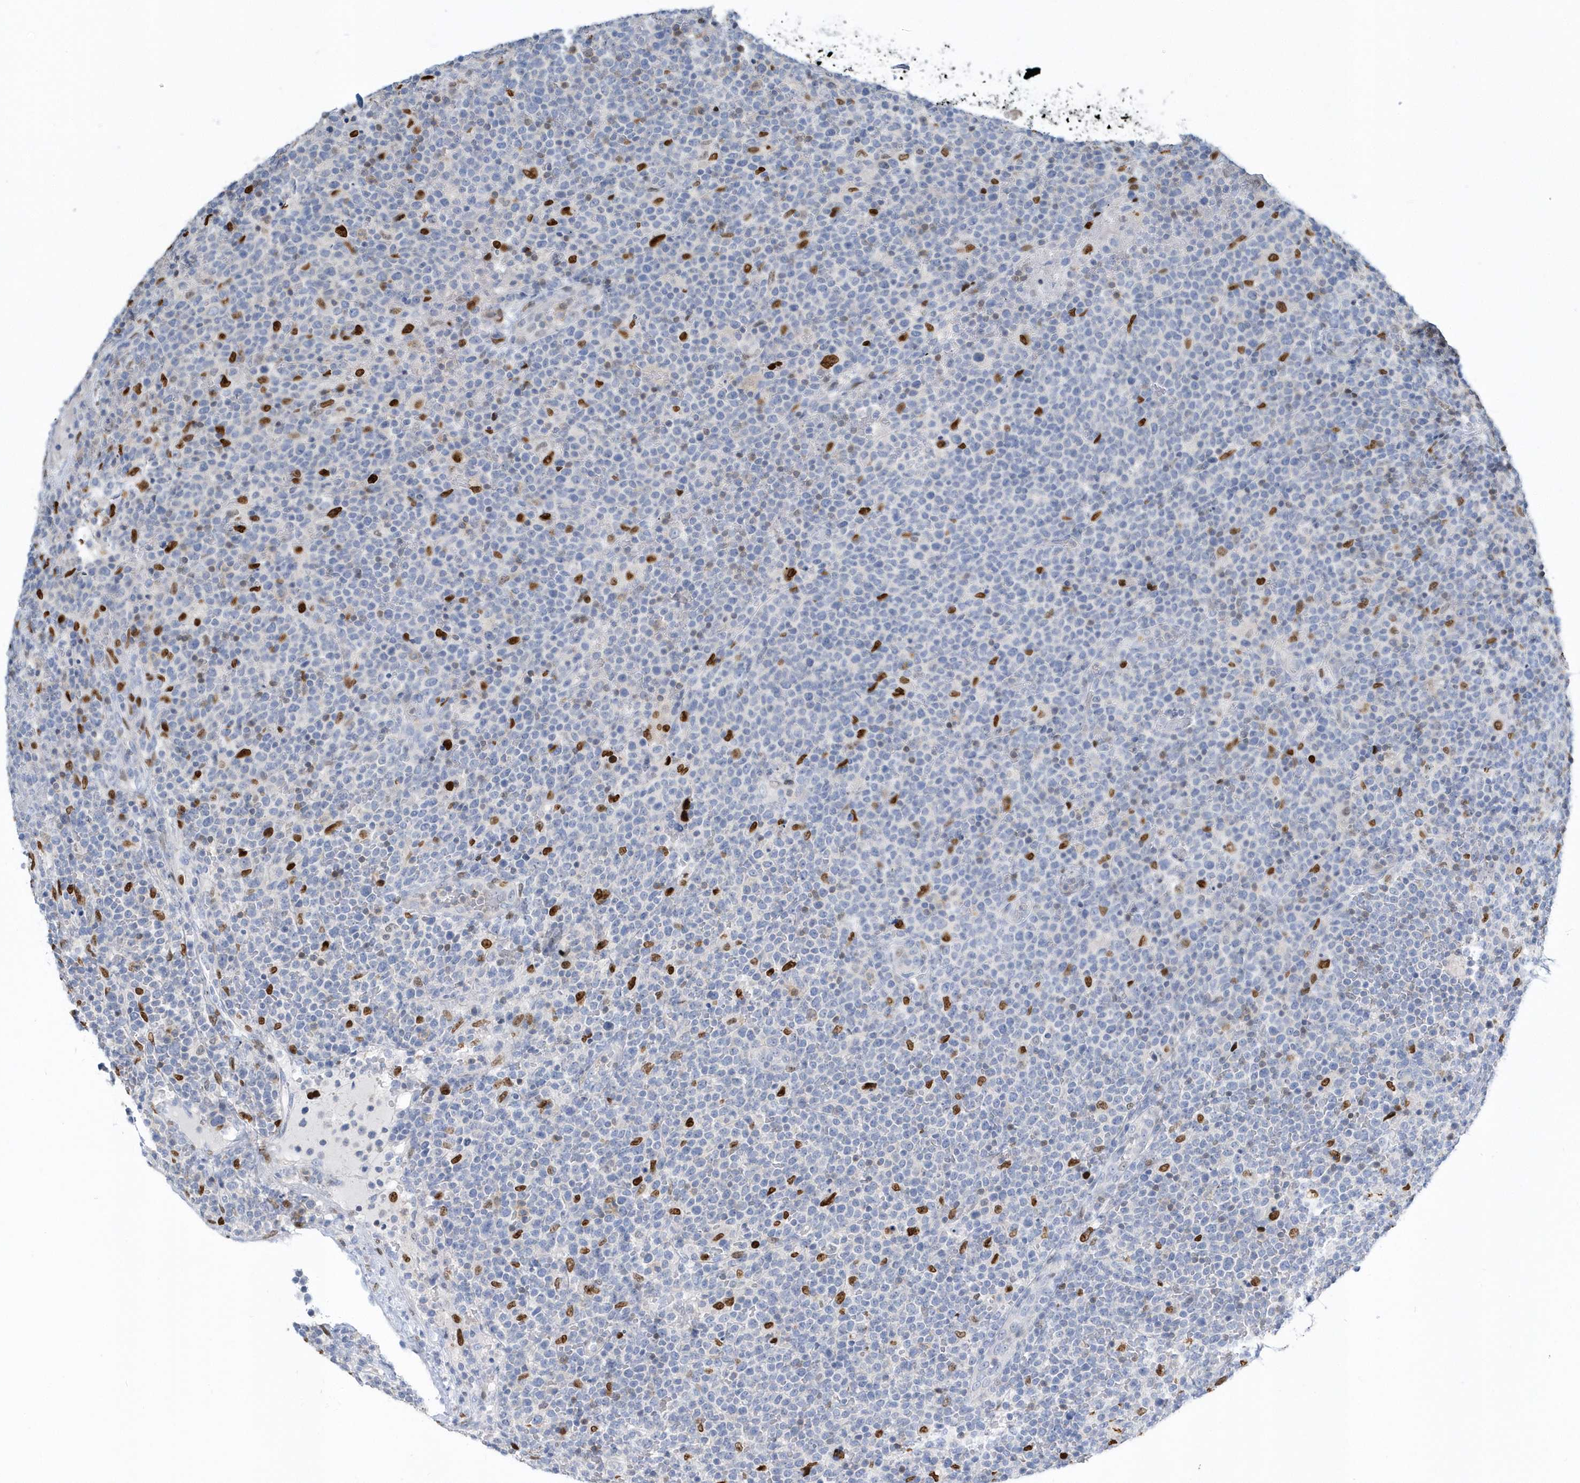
{"staining": {"intensity": "negative", "quantity": "none", "location": "none"}, "tissue": "lymphoma", "cell_type": "Tumor cells", "image_type": "cancer", "snomed": [{"axis": "morphology", "description": "Malignant lymphoma, non-Hodgkin's type, High grade"}, {"axis": "topography", "description": "Lymph node"}], "caption": "Protein analysis of high-grade malignant lymphoma, non-Hodgkin's type exhibits no significant expression in tumor cells.", "gene": "MACROH2A2", "patient": {"sex": "male", "age": 61}}